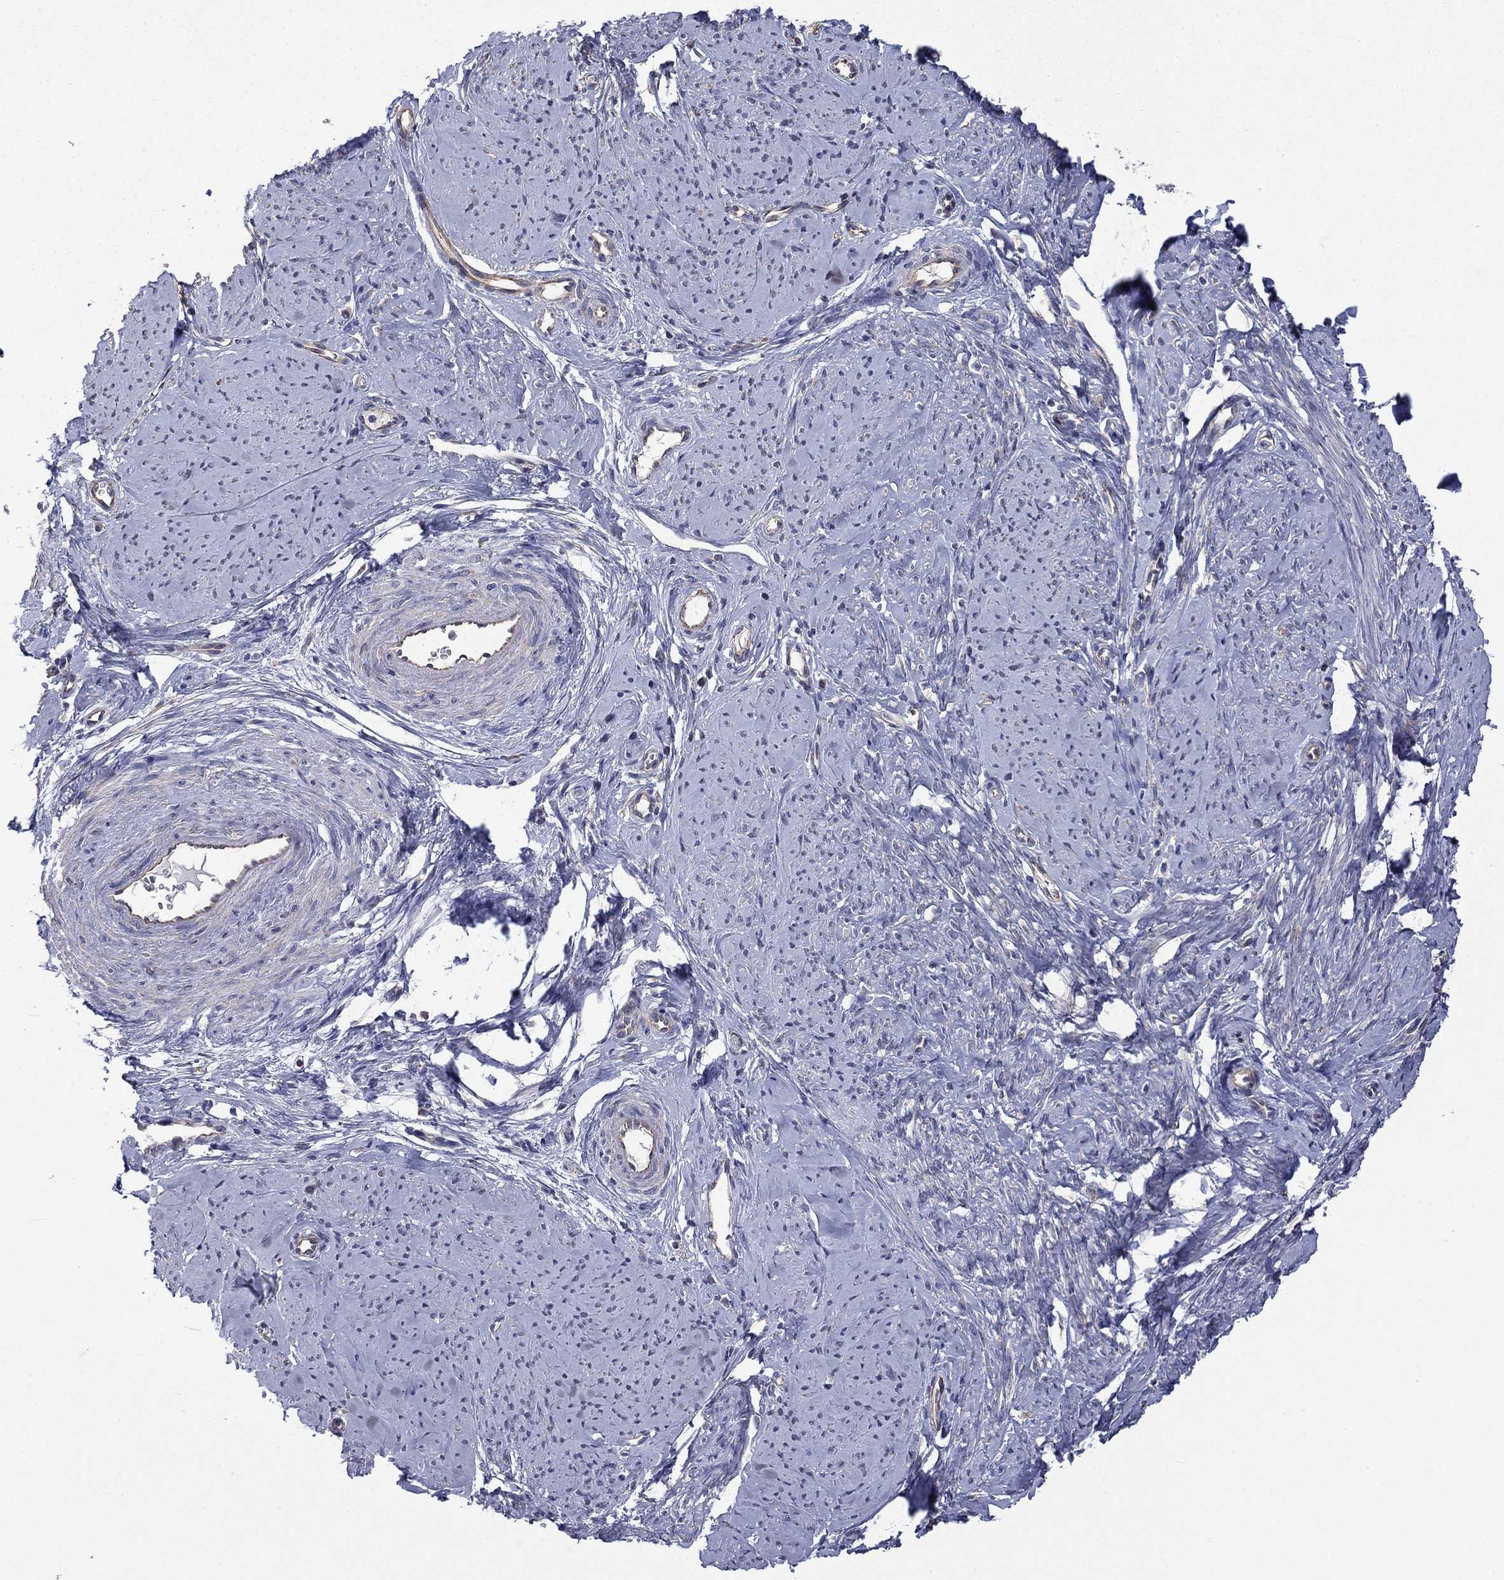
{"staining": {"intensity": "negative", "quantity": "none", "location": "none"}, "tissue": "smooth muscle", "cell_type": "Smooth muscle cells", "image_type": "normal", "snomed": [{"axis": "morphology", "description": "Normal tissue, NOS"}, {"axis": "topography", "description": "Smooth muscle"}], "caption": "Immunohistochemistry (IHC) histopathology image of unremarkable smooth muscle stained for a protein (brown), which demonstrates no staining in smooth muscle cells.", "gene": "CAMKK2", "patient": {"sex": "female", "age": 48}}